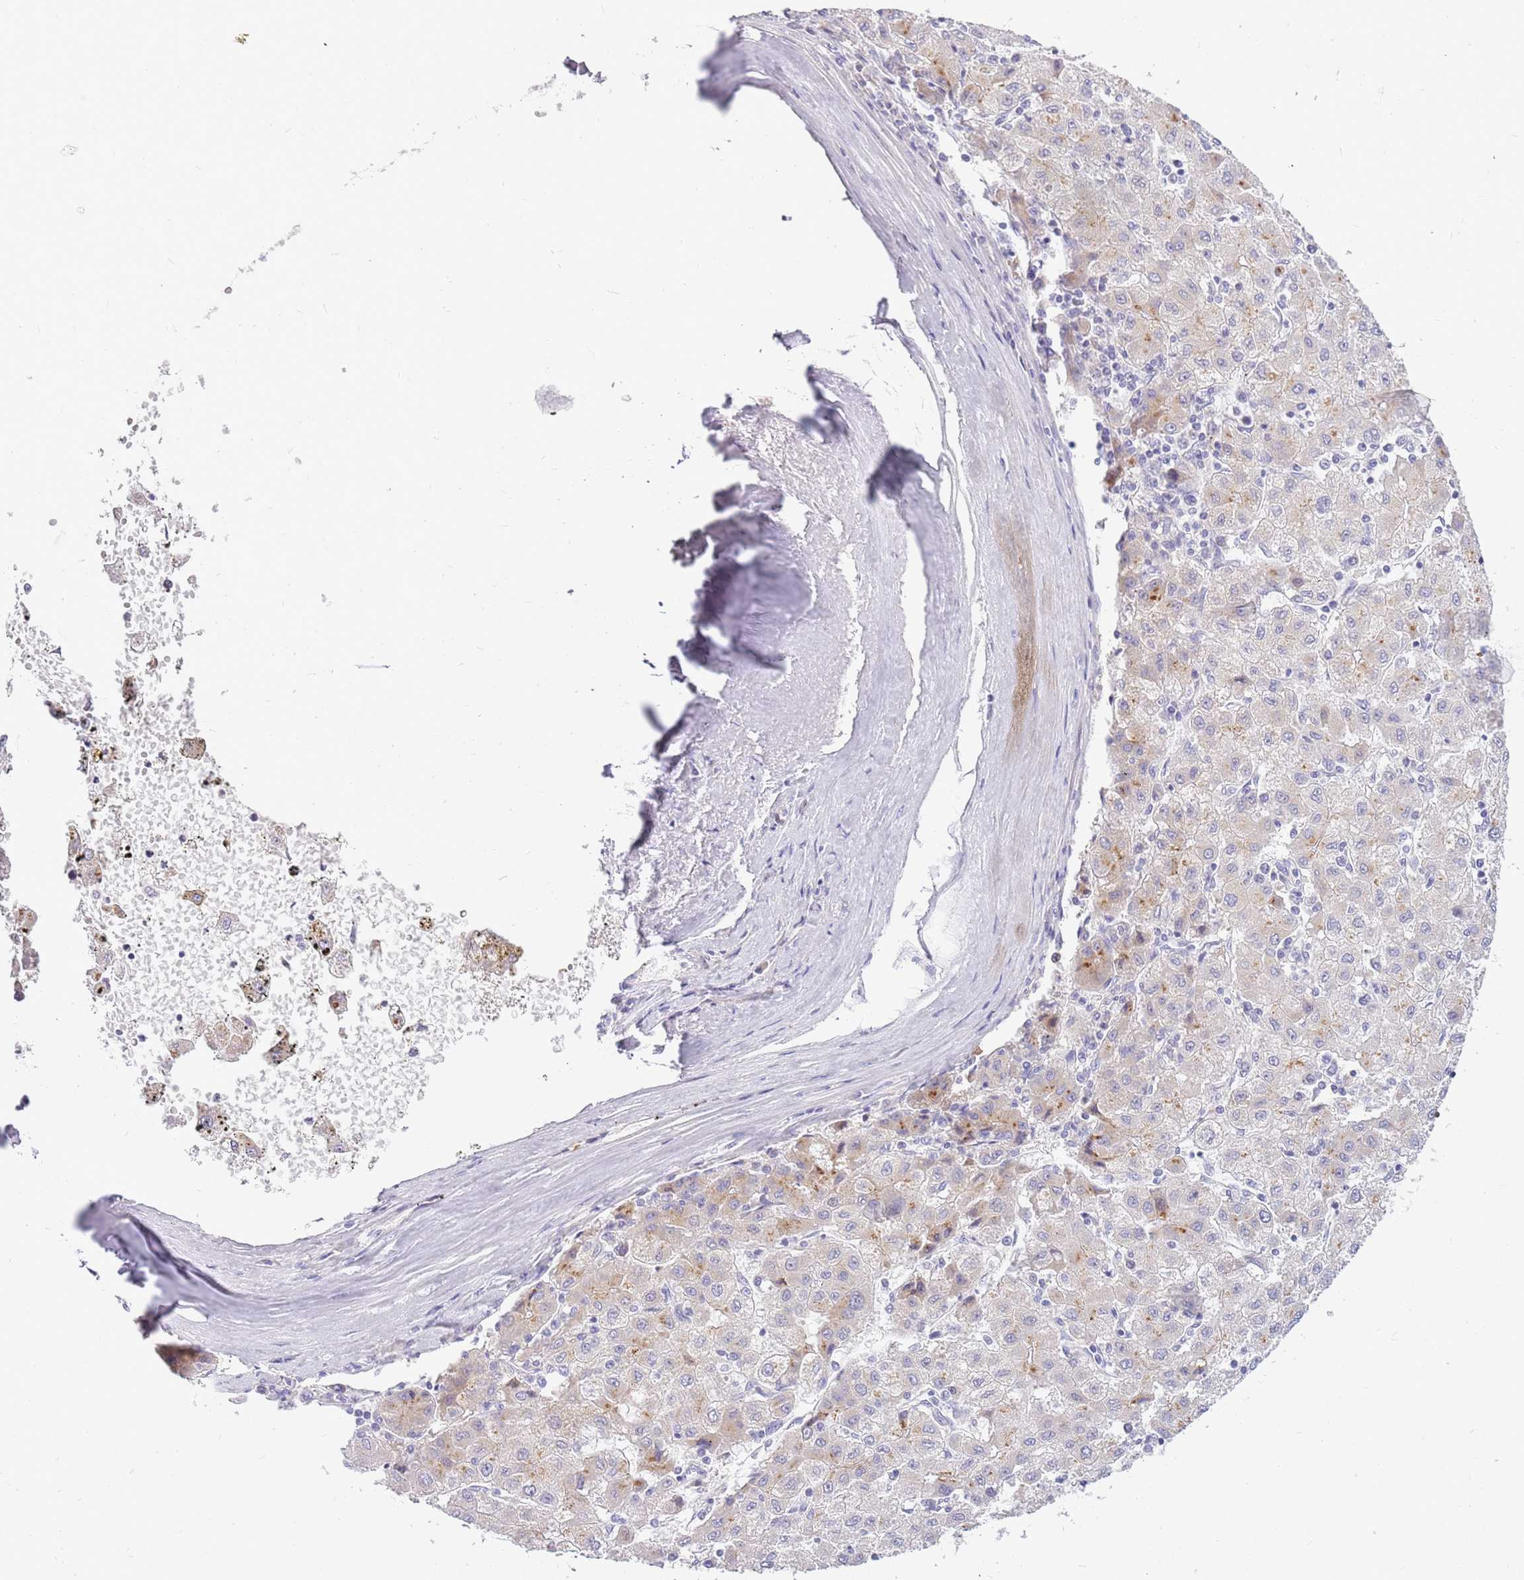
{"staining": {"intensity": "weak", "quantity": "<25%", "location": "cytoplasmic/membranous"}, "tissue": "liver cancer", "cell_type": "Tumor cells", "image_type": "cancer", "snomed": [{"axis": "morphology", "description": "Carcinoma, Hepatocellular, NOS"}, {"axis": "topography", "description": "Liver"}], "caption": "Immunohistochemical staining of human liver hepatocellular carcinoma displays no significant expression in tumor cells. (DAB (3,3'-diaminobenzidine) immunohistochemistry, high magnification).", "gene": "DNAJA3", "patient": {"sex": "male", "age": 72}}